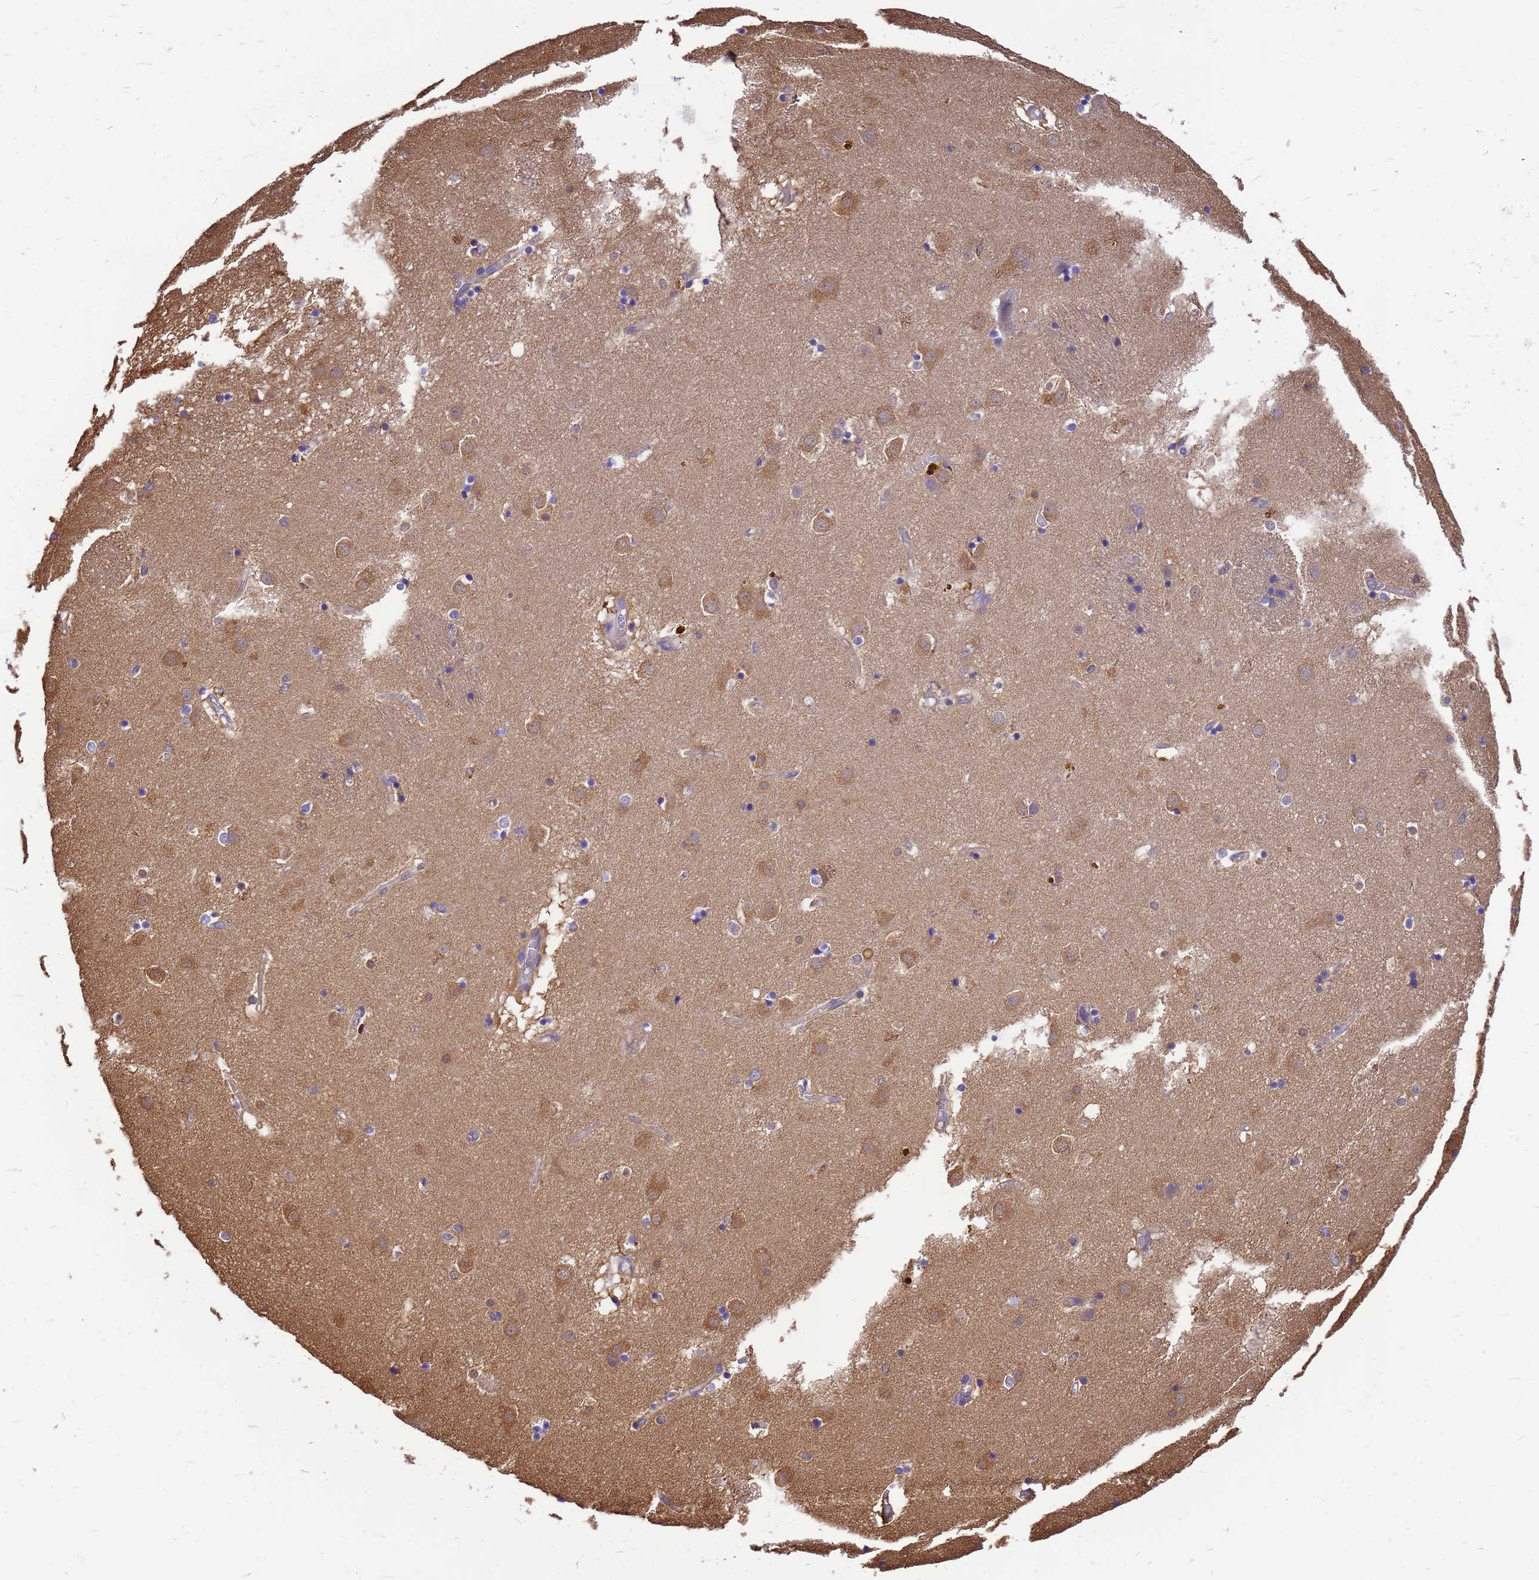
{"staining": {"intensity": "negative", "quantity": "none", "location": "none"}, "tissue": "caudate", "cell_type": "Glial cells", "image_type": "normal", "snomed": [{"axis": "morphology", "description": "Normal tissue, NOS"}, {"axis": "topography", "description": "Lateral ventricle wall"}], "caption": "Glial cells are negative for protein expression in benign human caudate. (Immunohistochemistry, brightfield microscopy, high magnification).", "gene": "GID4", "patient": {"sex": "male", "age": 70}}